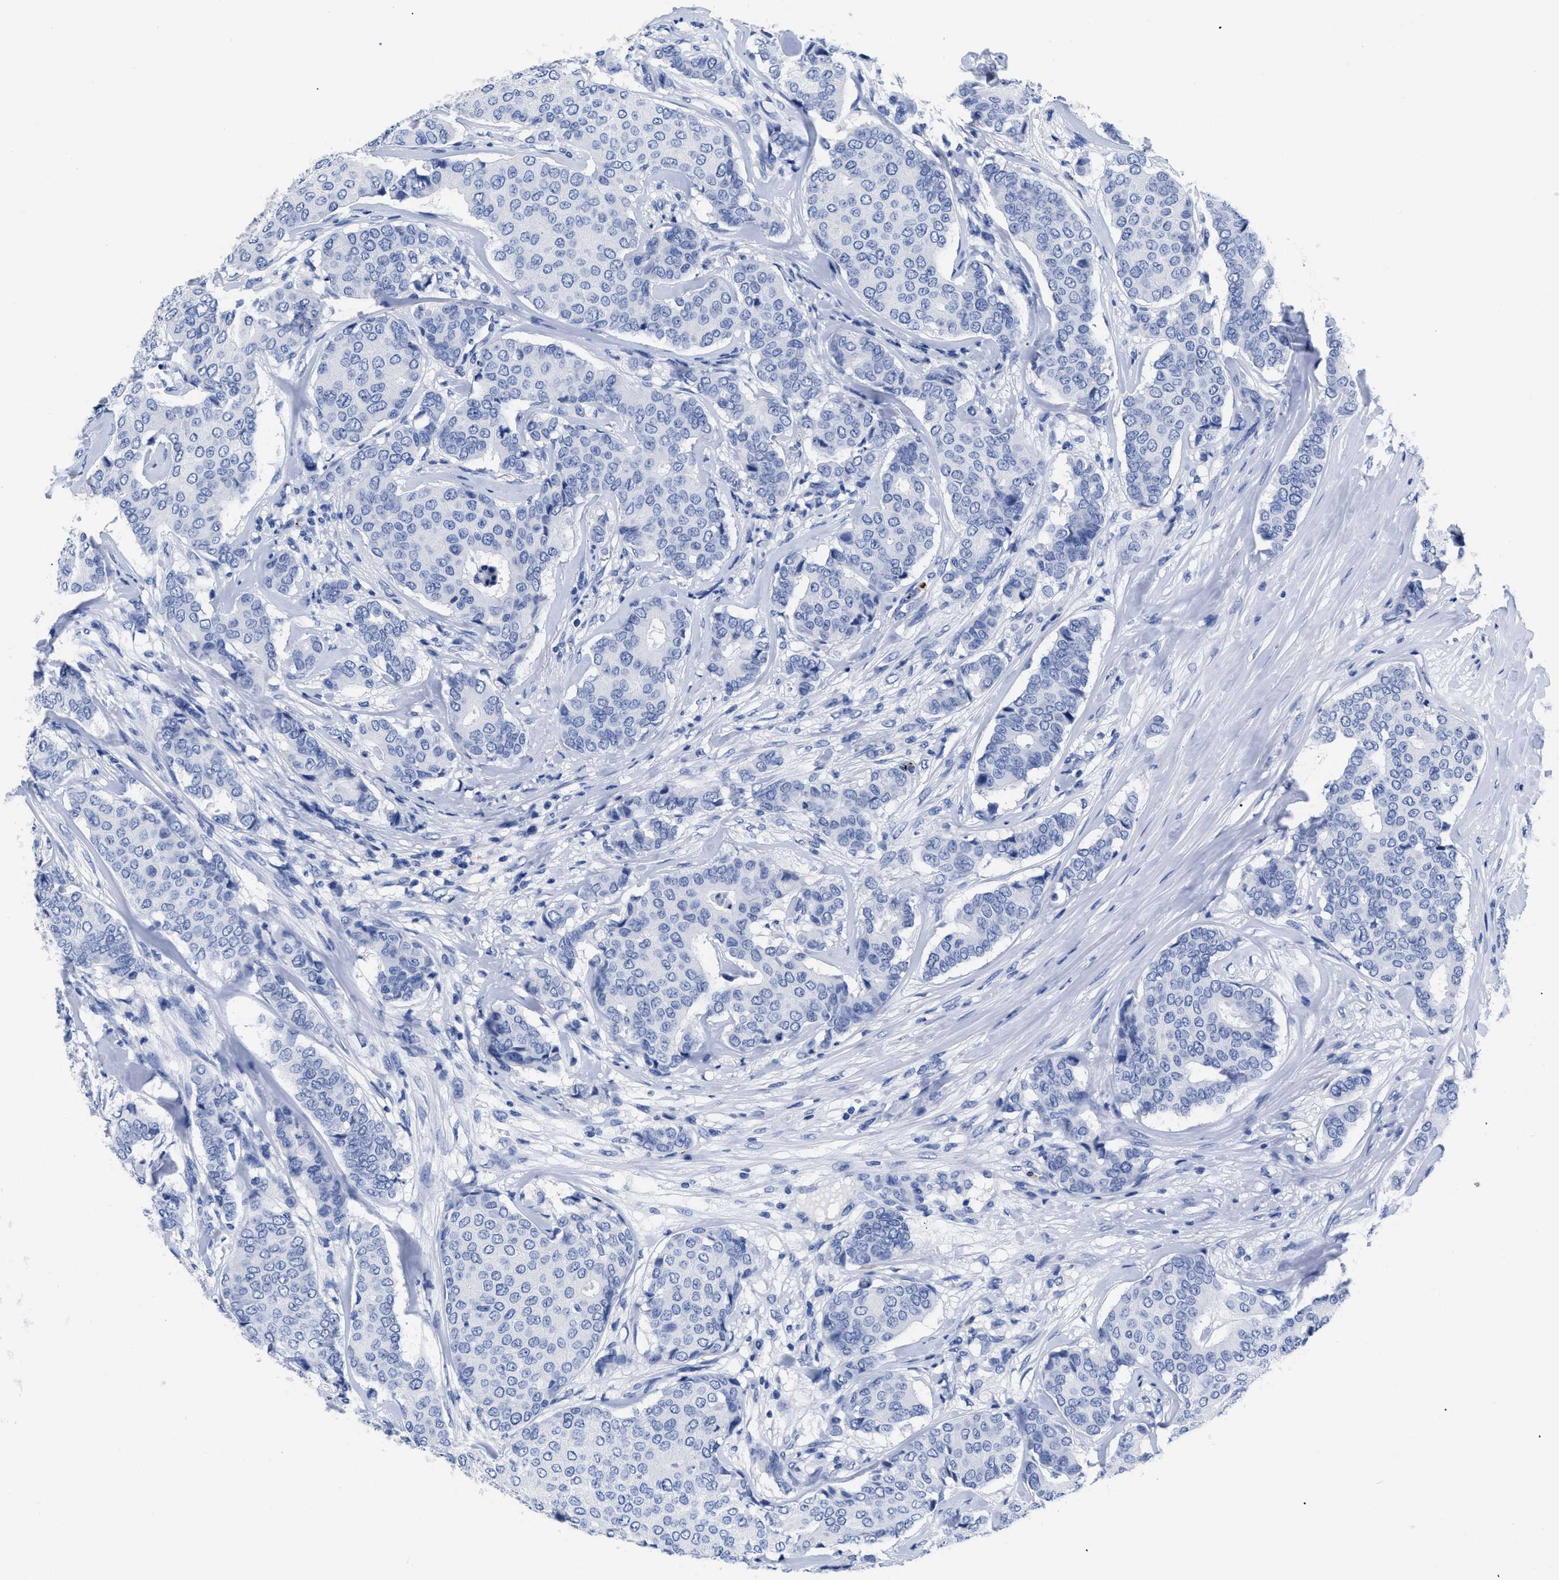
{"staining": {"intensity": "negative", "quantity": "none", "location": "none"}, "tissue": "breast cancer", "cell_type": "Tumor cells", "image_type": "cancer", "snomed": [{"axis": "morphology", "description": "Duct carcinoma"}, {"axis": "topography", "description": "Breast"}], "caption": "Tumor cells are negative for brown protein staining in breast cancer.", "gene": "TREML1", "patient": {"sex": "female", "age": 75}}